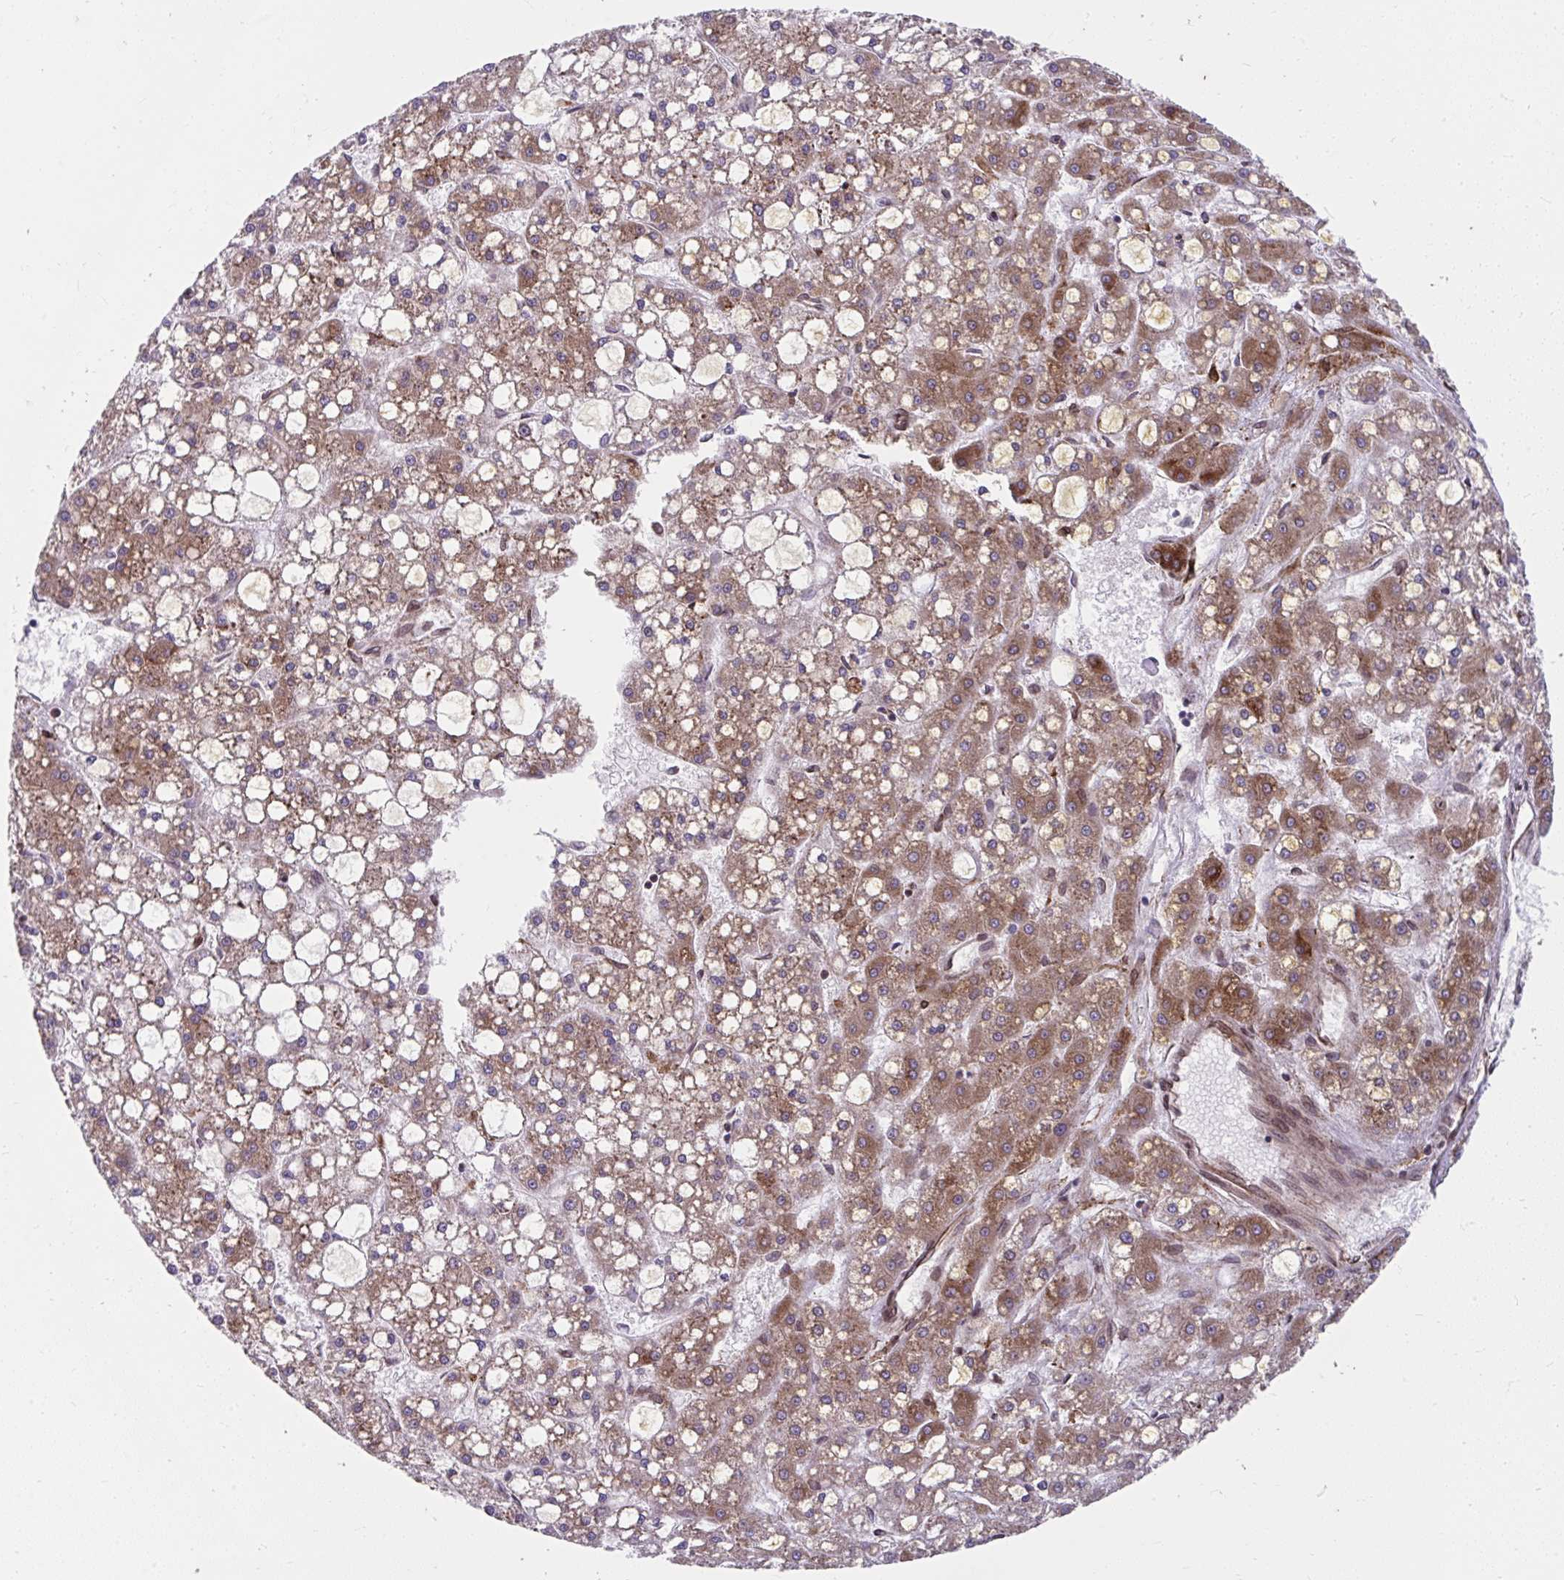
{"staining": {"intensity": "moderate", "quantity": ">75%", "location": "cytoplasmic/membranous"}, "tissue": "liver cancer", "cell_type": "Tumor cells", "image_type": "cancer", "snomed": [{"axis": "morphology", "description": "Carcinoma, Hepatocellular, NOS"}, {"axis": "topography", "description": "Liver"}], "caption": "This is an image of immunohistochemistry staining of liver cancer (hepatocellular carcinoma), which shows moderate expression in the cytoplasmic/membranous of tumor cells.", "gene": "STIM2", "patient": {"sex": "male", "age": 67}}